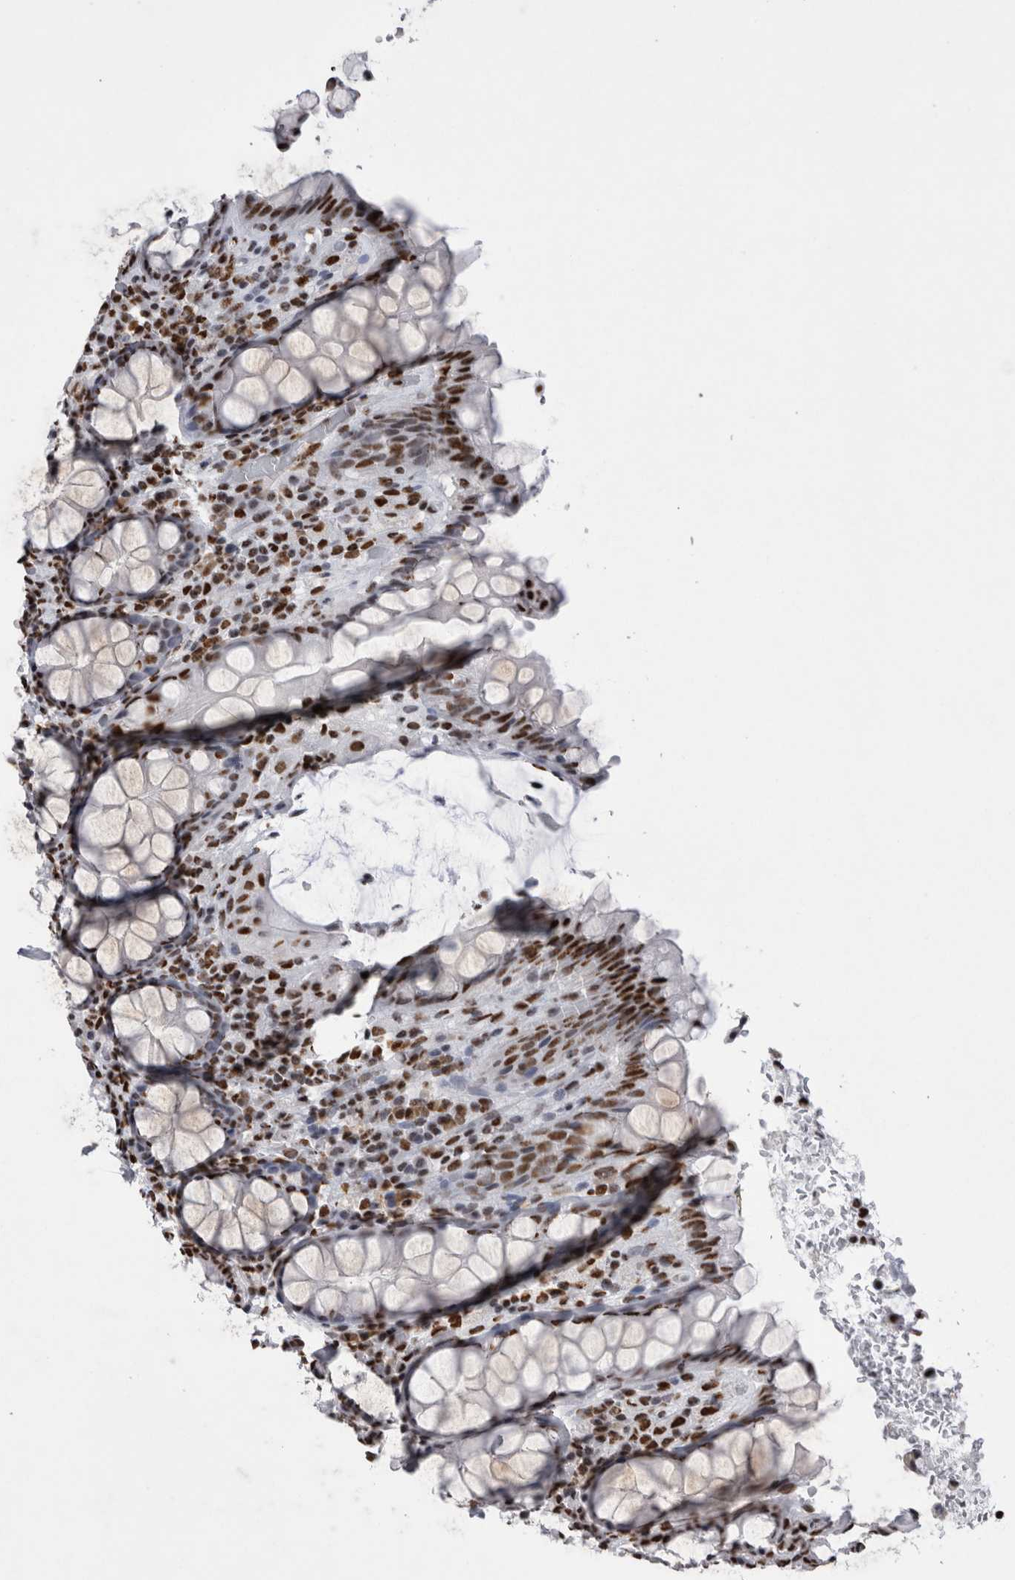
{"staining": {"intensity": "strong", "quantity": "25%-75%", "location": "nuclear"}, "tissue": "rectum", "cell_type": "Glandular cells", "image_type": "normal", "snomed": [{"axis": "morphology", "description": "Normal tissue, NOS"}, {"axis": "topography", "description": "Rectum"}], "caption": "The image demonstrates immunohistochemical staining of unremarkable rectum. There is strong nuclear positivity is present in approximately 25%-75% of glandular cells. The protein of interest is shown in brown color, while the nuclei are stained blue.", "gene": "ALPK3", "patient": {"sex": "male", "age": 64}}